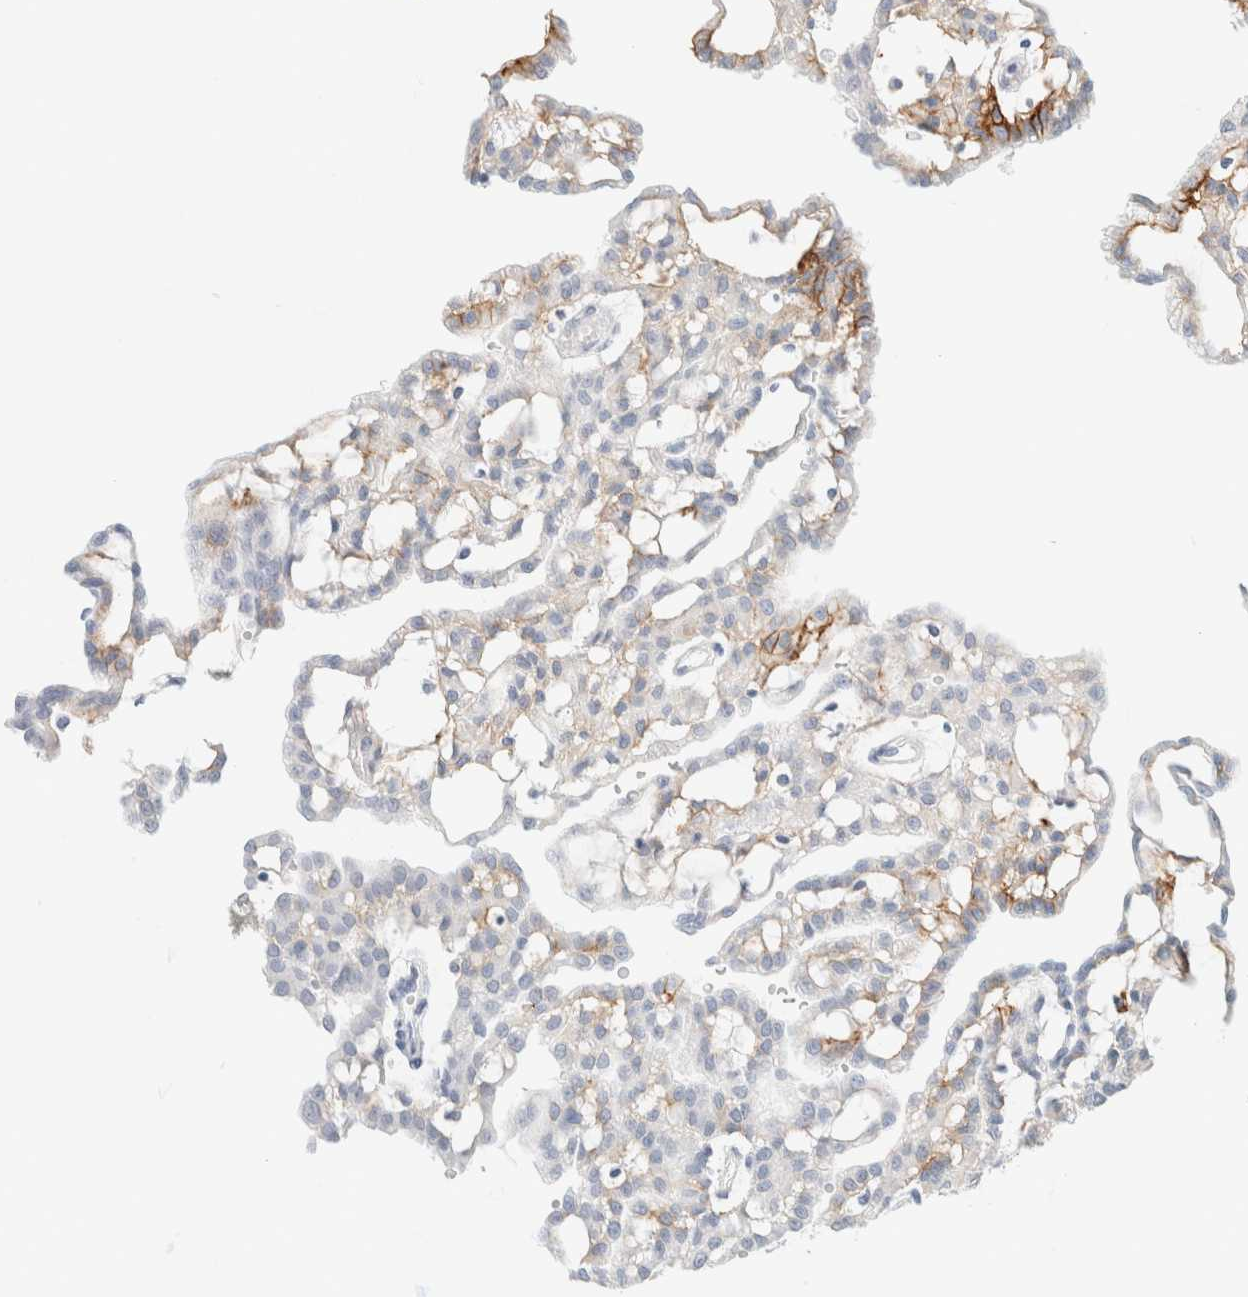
{"staining": {"intensity": "moderate", "quantity": "<25%", "location": "cytoplasmic/membranous"}, "tissue": "renal cancer", "cell_type": "Tumor cells", "image_type": "cancer", "snomed": [{"axis": "morphology", "description": "Adenocarcinoma, NOS"}, {"axis": "topography", "description": "Kidney"}], "caption": "A micrograph of human renal cancer stained for a protein demonstrates moderate cytoplasmic/membranous brown staining in tumor cells. The staining is performed using DAB brown chromogen to label protein expression. The nuclei are counter-stained blue using hematoxylin.", "gene": "CA12", "patient": {"sex": "male", "age": 63}}